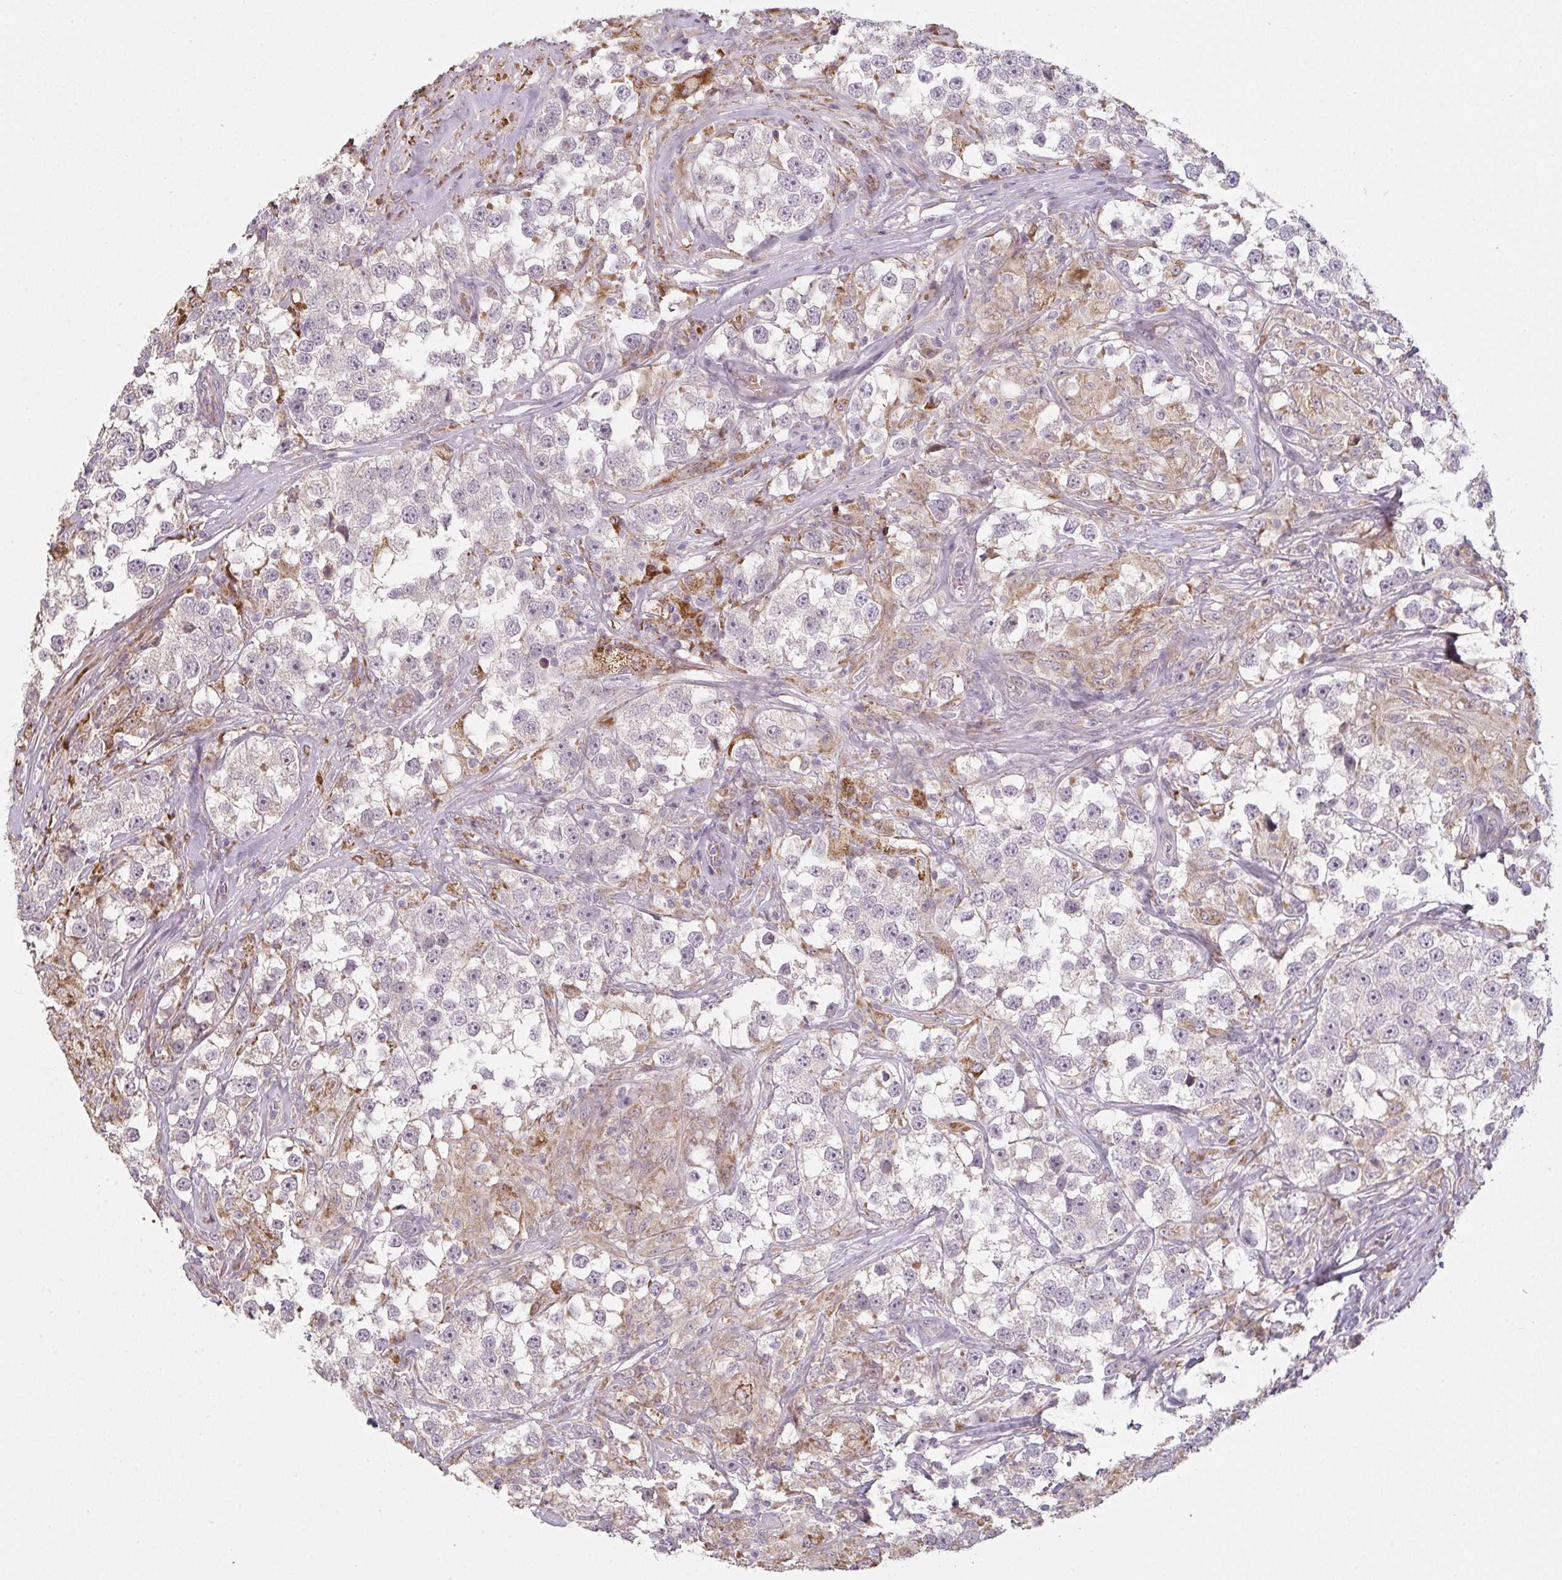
{"staining": {"intensity": "weak", "quantity": "<25%", "location": "cytoplasmic/membranous"}, "tissue": "testis cancer", "cell_type": "Tumor cells", "image_type": "cancer", "snomed": [{"axis": "morphology", "description": "Seminoma, NOS"}, {"axis": "topography", "description": "Testis"}], "caption": "DAB immunohistochemical staining of testis cancer (seminoma) reveals no significant staining in tumor cells.", "gene": "TMEM237", "patient": {"sex": "male", "age": 46}}